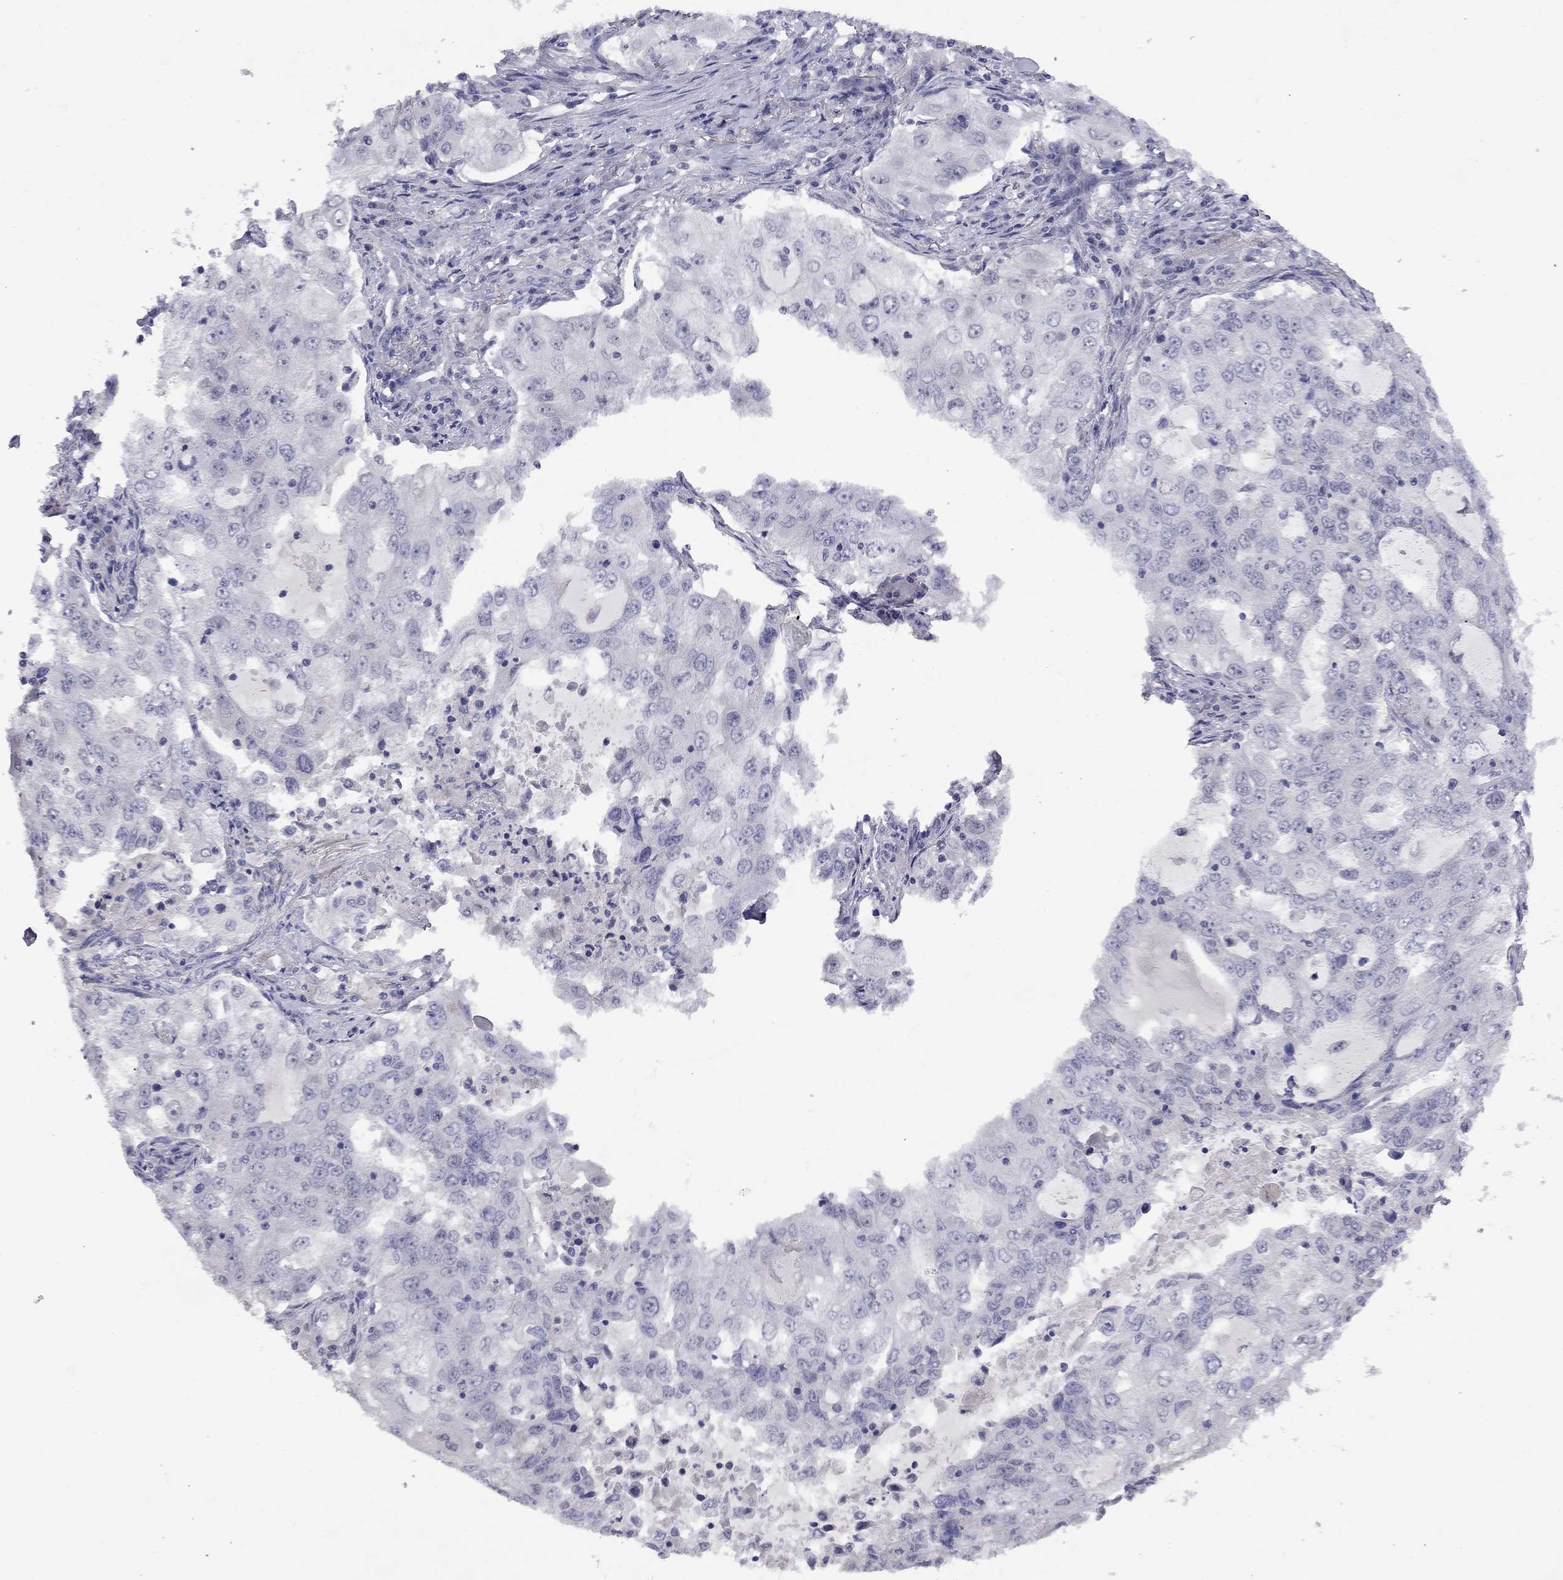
{"staining": {"intensity": "negative", "quantity": "none", "location": "none"}, "tissue": "lung cancer", "cell_type": "Tumor cells", "image_type": "cancer", "snomed": [{"axis": "morphology", "description": "Adenocarcinoma, NOS"}, {"axis": "topography", "description": "Lung"}], "caption": "DAB immunohistochemical staining of human lung adenocarcinoma shows no significant expression in tumor cells. The staining is performed using DAB brown chromogen with nuclei counter-stained in using hematoxylin.", "gene": "GSG1L", "patient": {"sex": "female", "age": 61}}